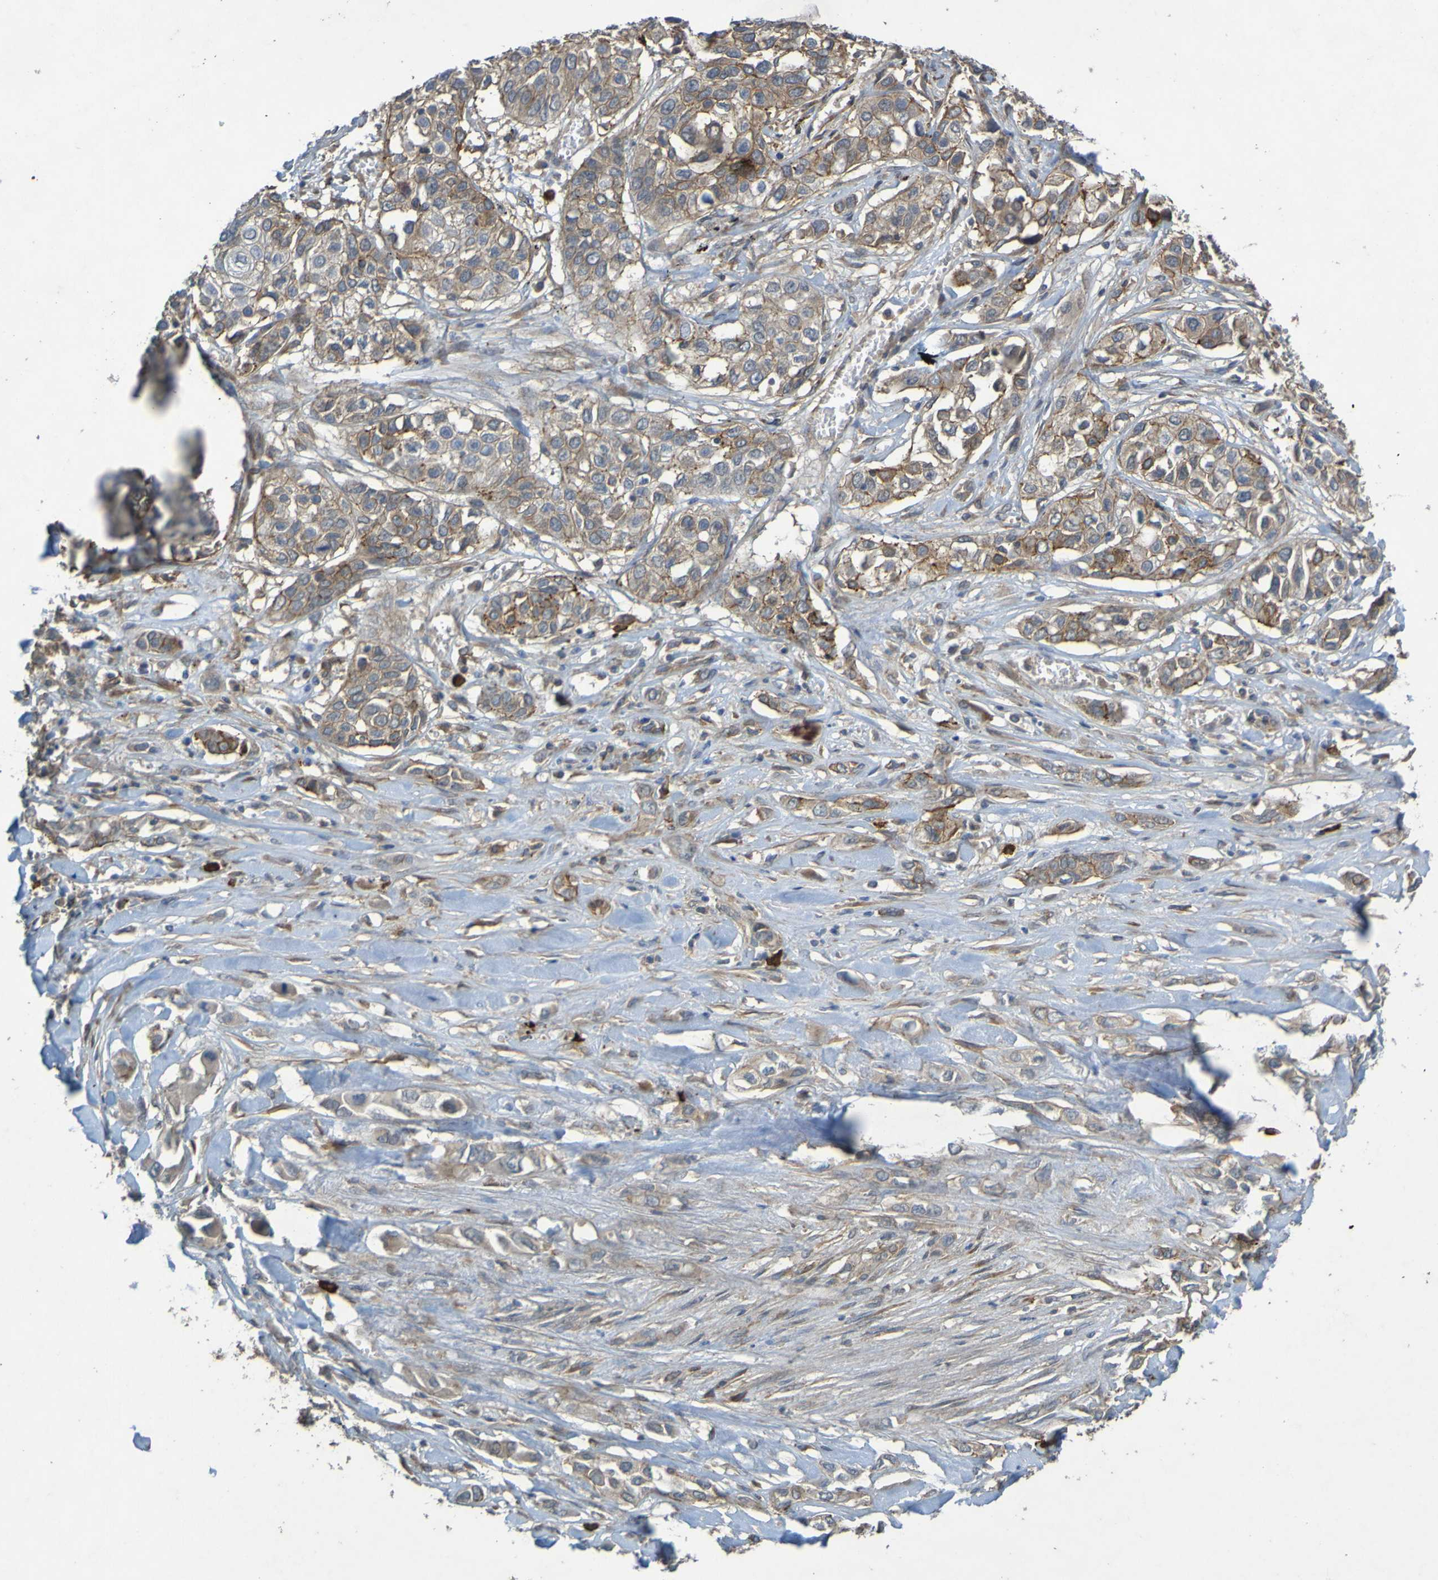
{"staining": {"intensity": "weak", "quantity": ">75%", "location": "cytoplasmic/membranous"}, "tissue": "lung cancer", "cell_type": "Tumor cells", "image_type": "cancer", "snomed": [{"axis": "morphology", "description": "Squamous cell carcinoma, NOS"}, {"axis": "topography", "description": "Lung"}], "caption": "IHC histopathology image of squamous cell carcinoma (lung) stained for a protein (brown), which shows low levels of weak cytoplasmic/membranous expression in approximately >75% of tumor cells.", "gene": "B3GAT2", "patient": {"sex": "male", "age": 71}}